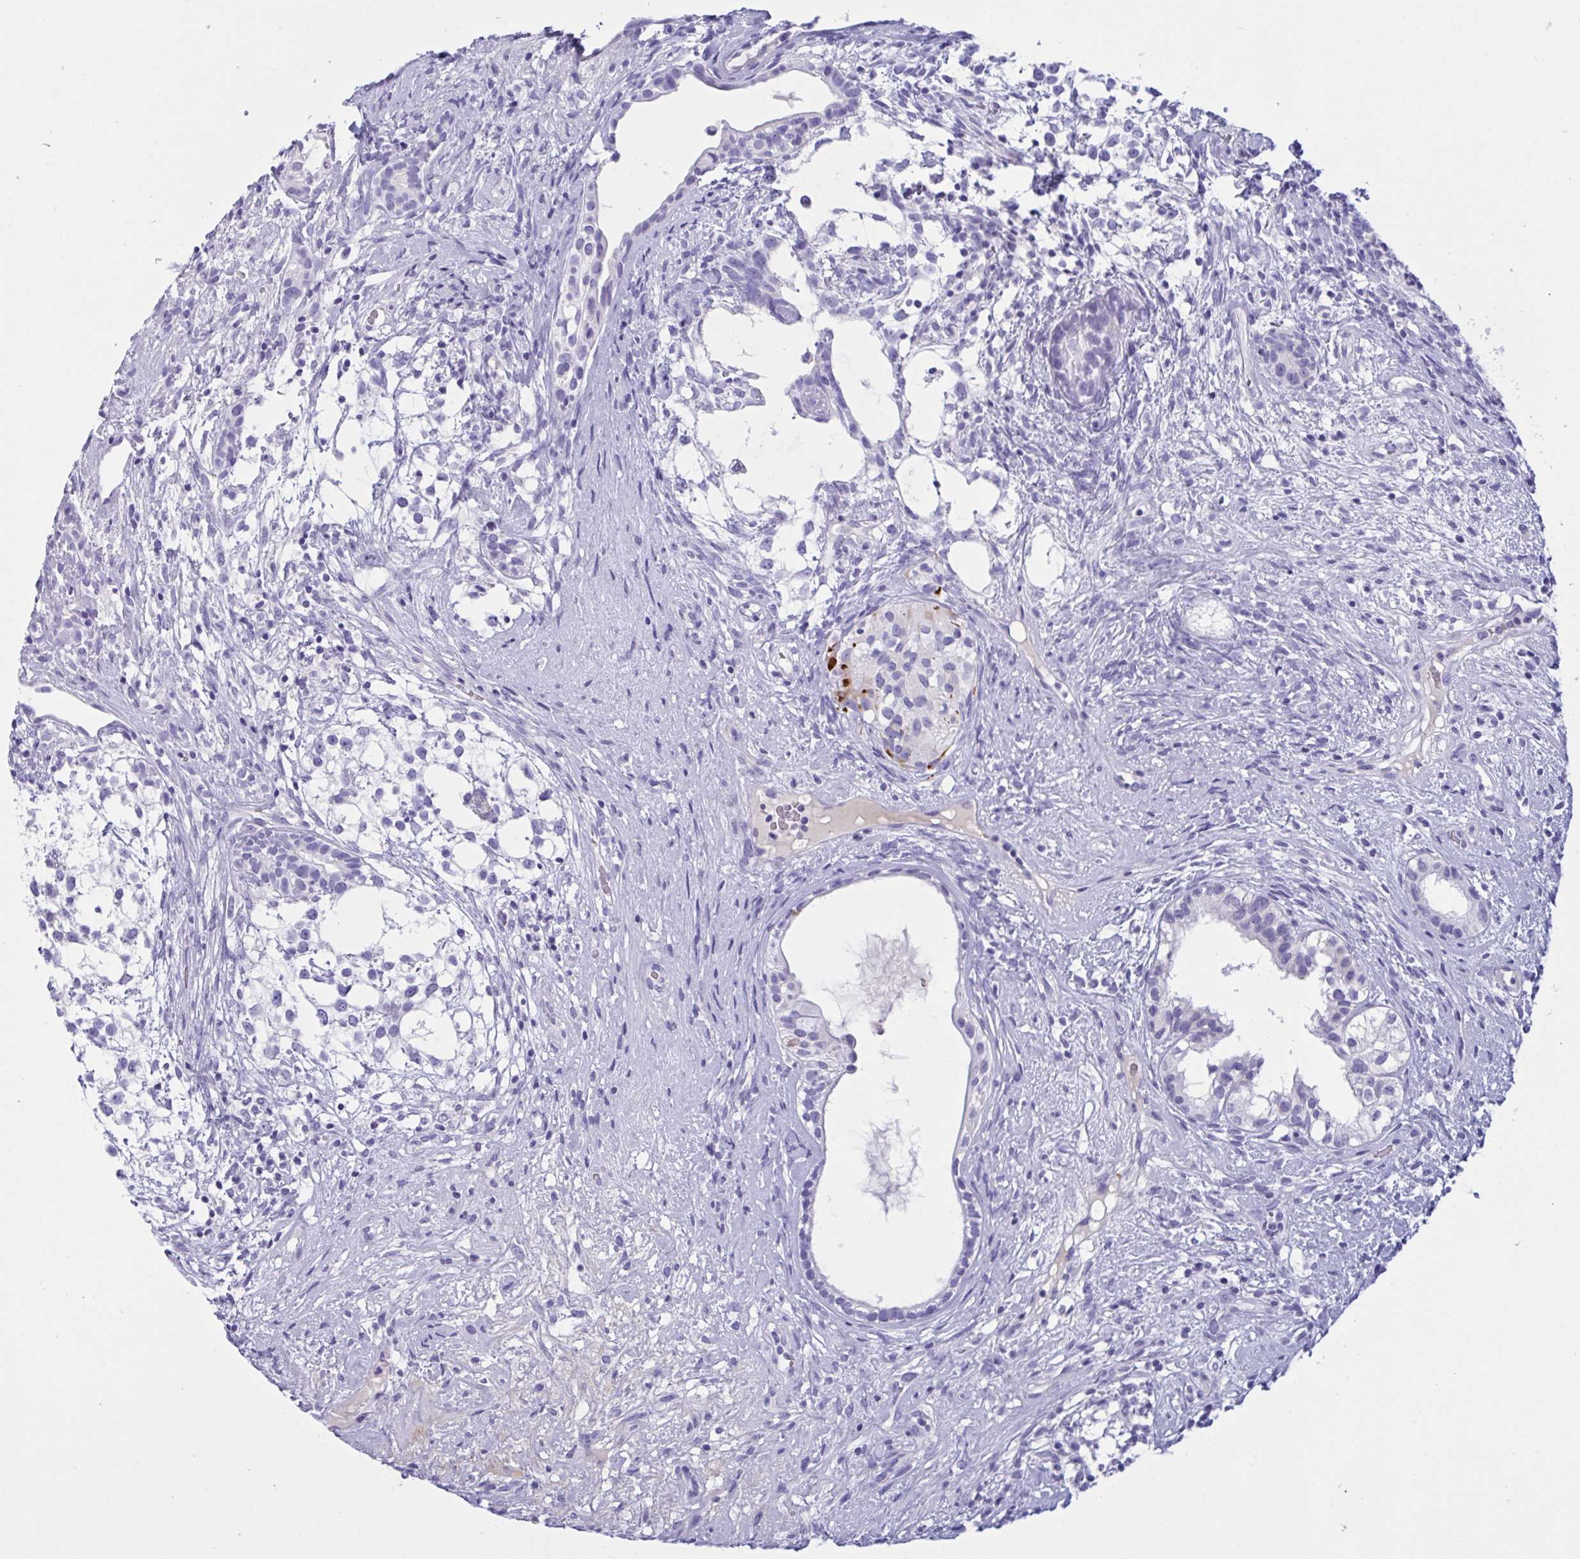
{"staining": {"intensity": "negative", "quantity": "none", "location": "none"}, "tissue": "testis cancer", "cell_type": "Tumor cells", "image_type": "cancer", "snomed": [{"axis": "morphology", "description": "Seminoma, NOS"}, {"axis": "morphology", "description": "Carcinoma, Embryonal, NOS"}, {"axis": "topography", "description": "Testis"}], "caption": "A high-resolution photomicrograph shows immunohistochemistry staining of testis cancer, which displays no significant positivity in tumor cells. The staining was performed using DAB (3,3'-diaminobenzidine) to visualize the protein expression in brown, while the nuclei were stained in blue with hematoxylin (Magnification: 20x).", "gene": "OXLD1", "patient": {"sex": "male", "age": 41}}